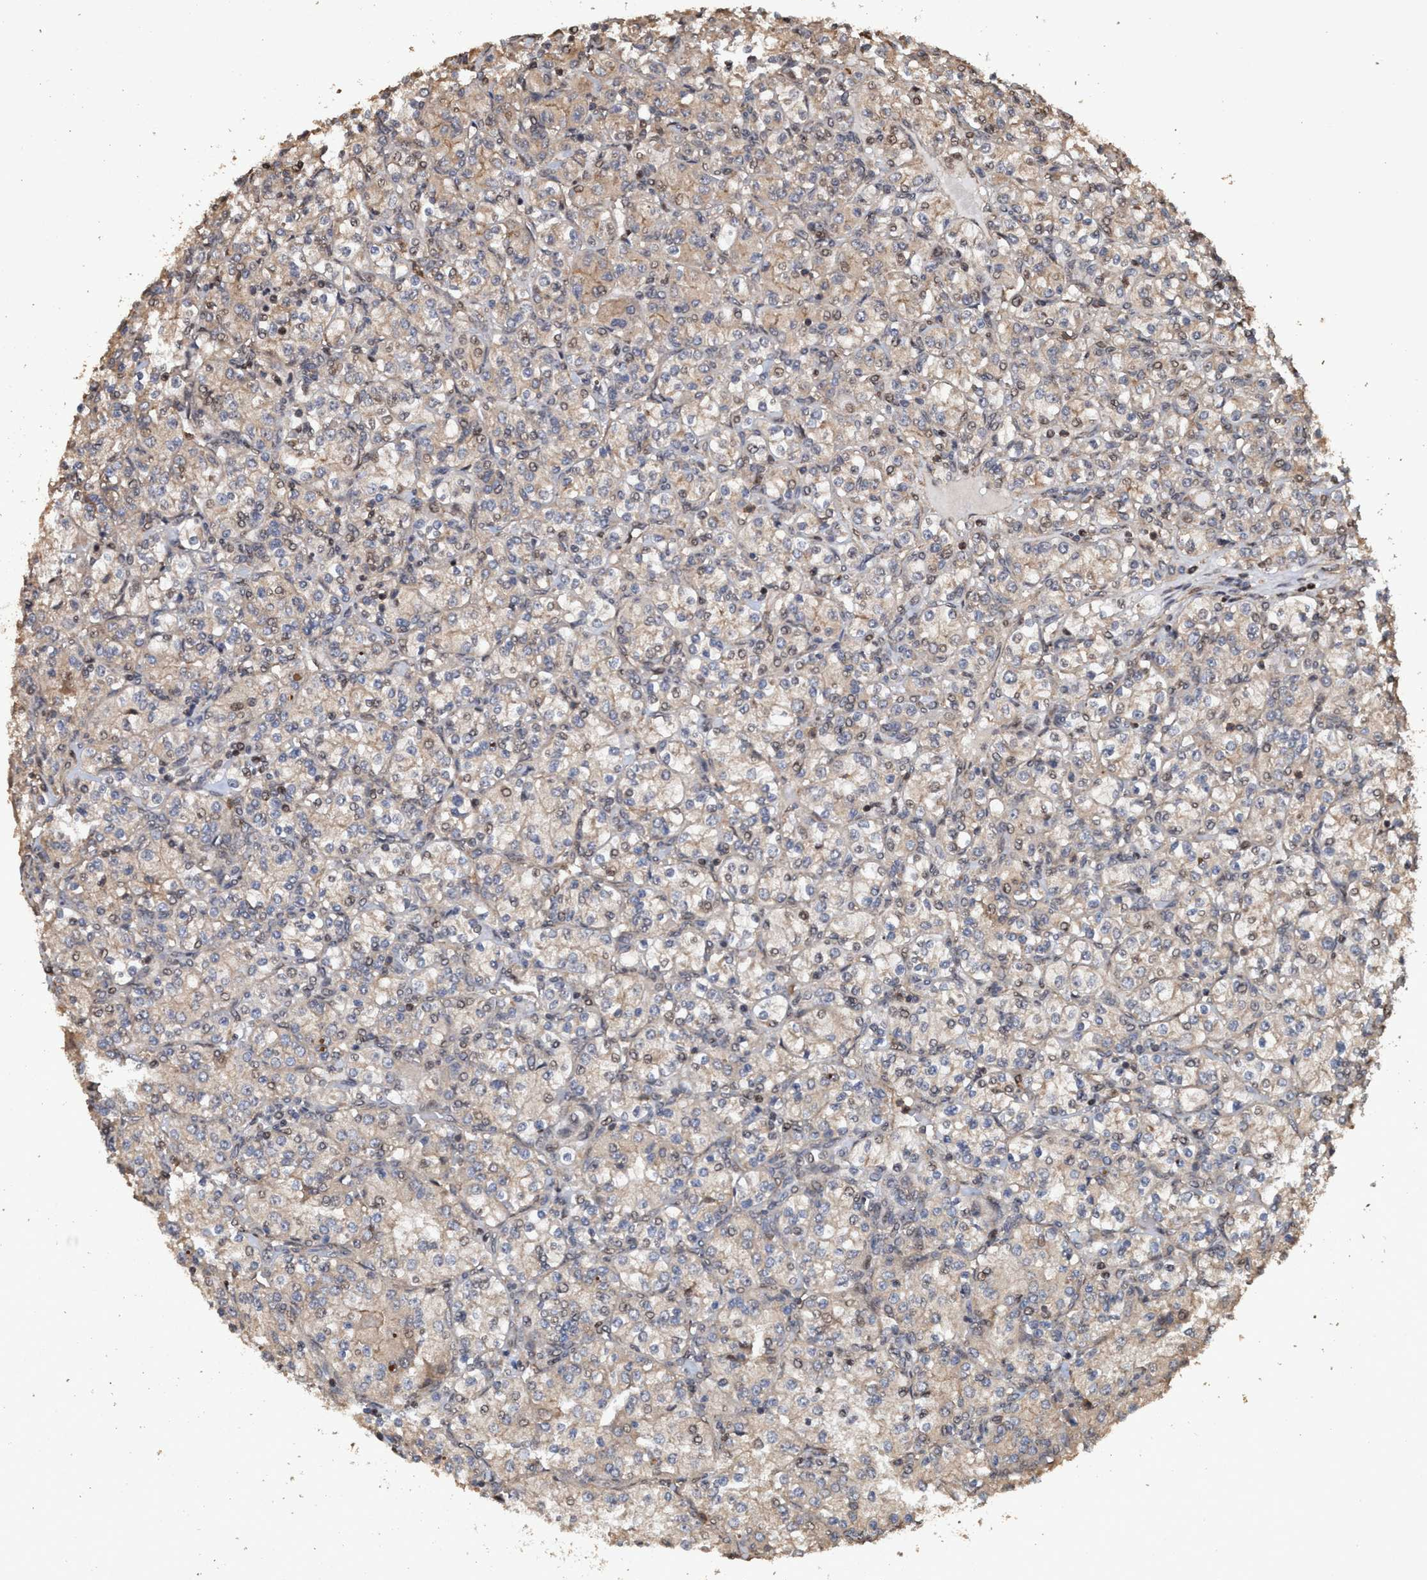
{"staining": {"intensity": "weak", "quantity": "<25%", "location": "cytoplasmic/membranous,nuclear"}, "tissue": "renal cancer", "cell_type": "Tumor cells", "image_type": "cancer", "snomed": [{"axis": "morphology", "description": "Adenocarcinoma, NOS"}, {"axis": "topography", "description": "Kidney"}], "caption": "Immunohistochemistry (IHC) image of human renal cancer stained for a protein (brown), which demonstrates no expression in tumor cells. The staining was performed using DAB to visualize the protein expression in brown, while the nuclei were stained in blue with hematoxylin (Magnification: 20x).", "gene": "TRPC7", "patient": {"sex": "male", "age": 77}}